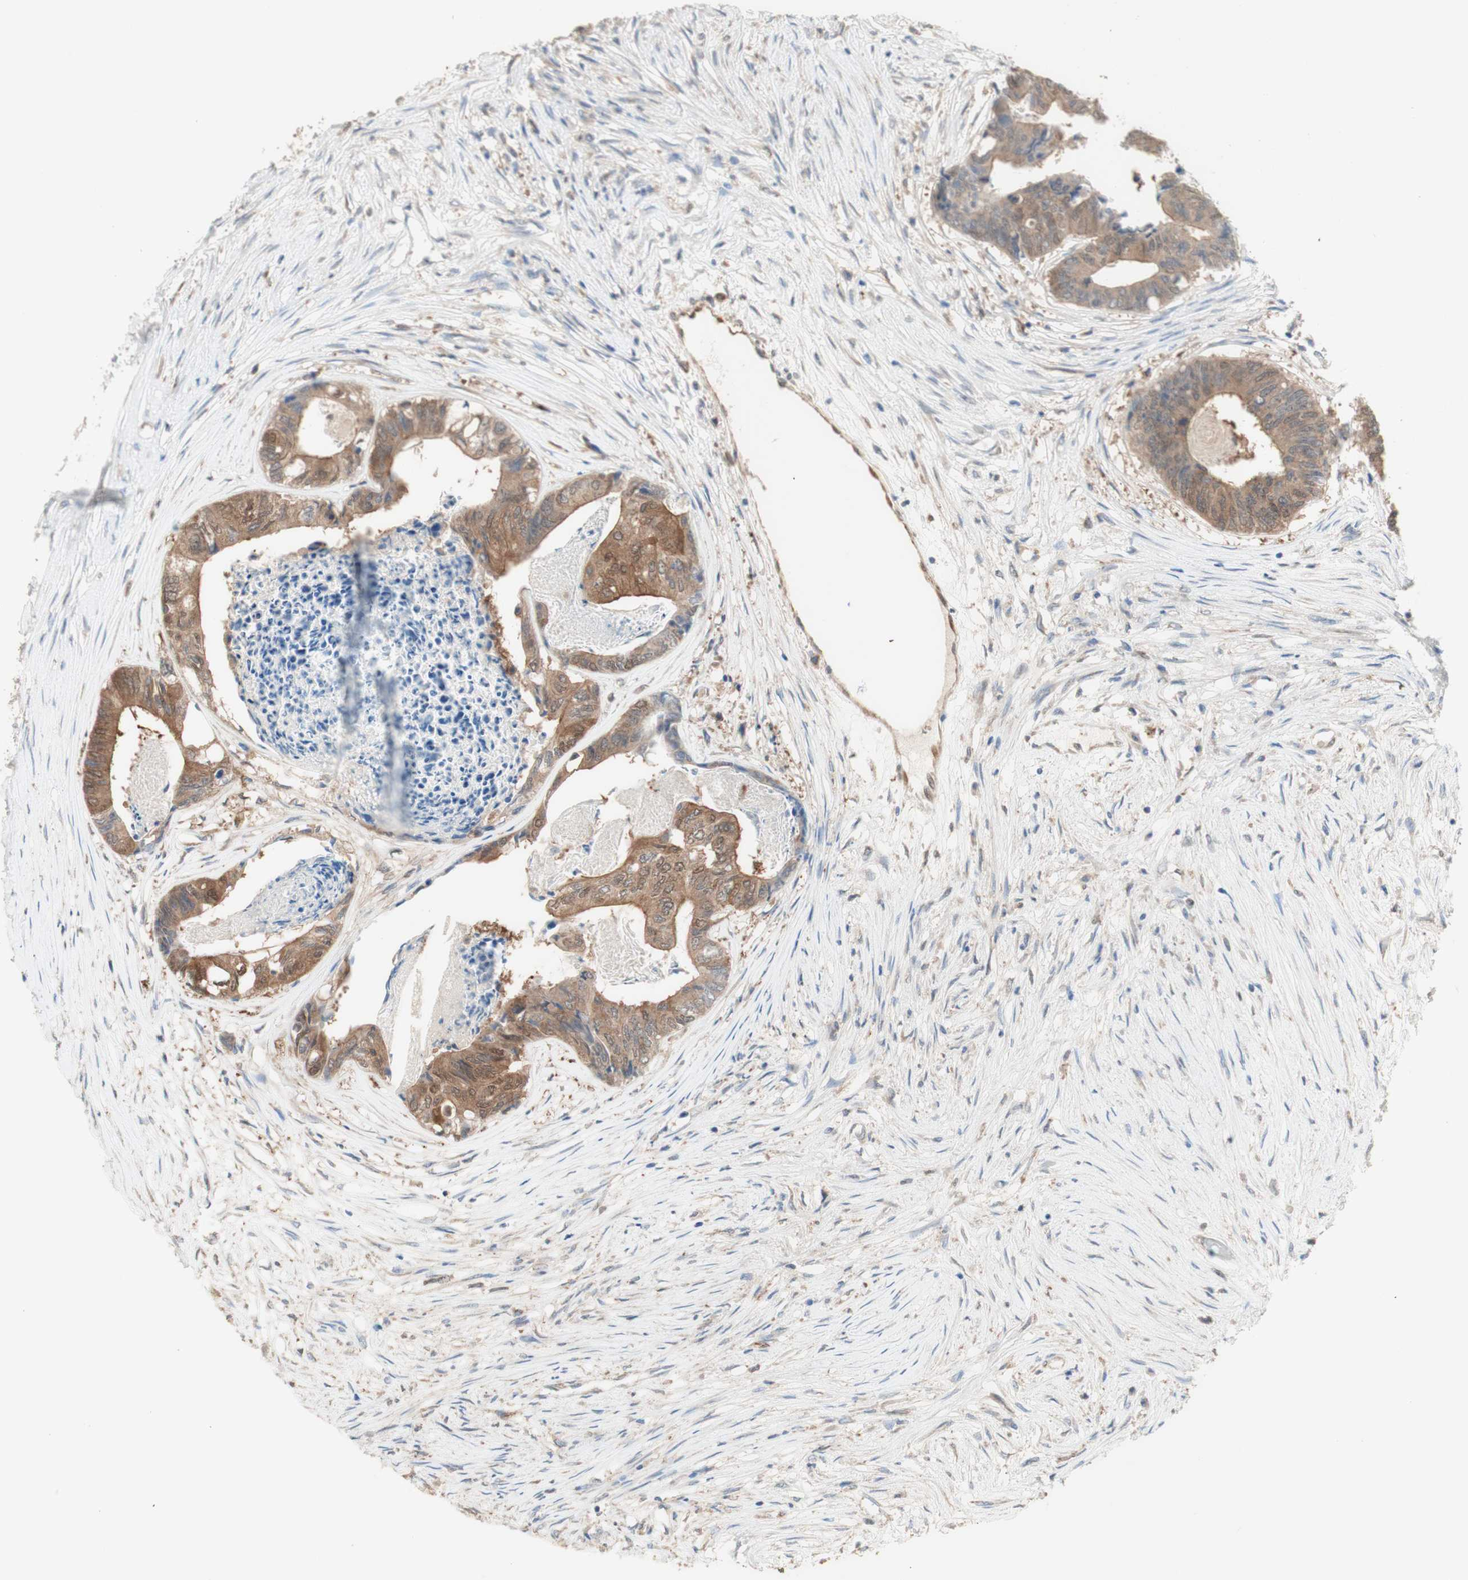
{"staining": {"intensity": "moderate", "quantity": ">75%", "location": "cytoplasmic/membranous,nuclear"}, "tissue": "colorectal cancer", "cell_type": "Tumor cells", "image_type": "cancer", "snomed": [{"axis": "morphology", "description": "Adenocarcinoma, NOS"}, {"axis": "topography", "description": "Rectum"}], "caption": "Adenocarcinoma (colorectal) stained for a protein reveals moderate cytoplasmic/membranous and nuclear positivity in tumor cells. (DAB (3,3'-diaminobenzidine) IHC with brightfield microscopy, high magnification).", "gene": "COMT", "patient": {"sex": "male", "age": 63}}